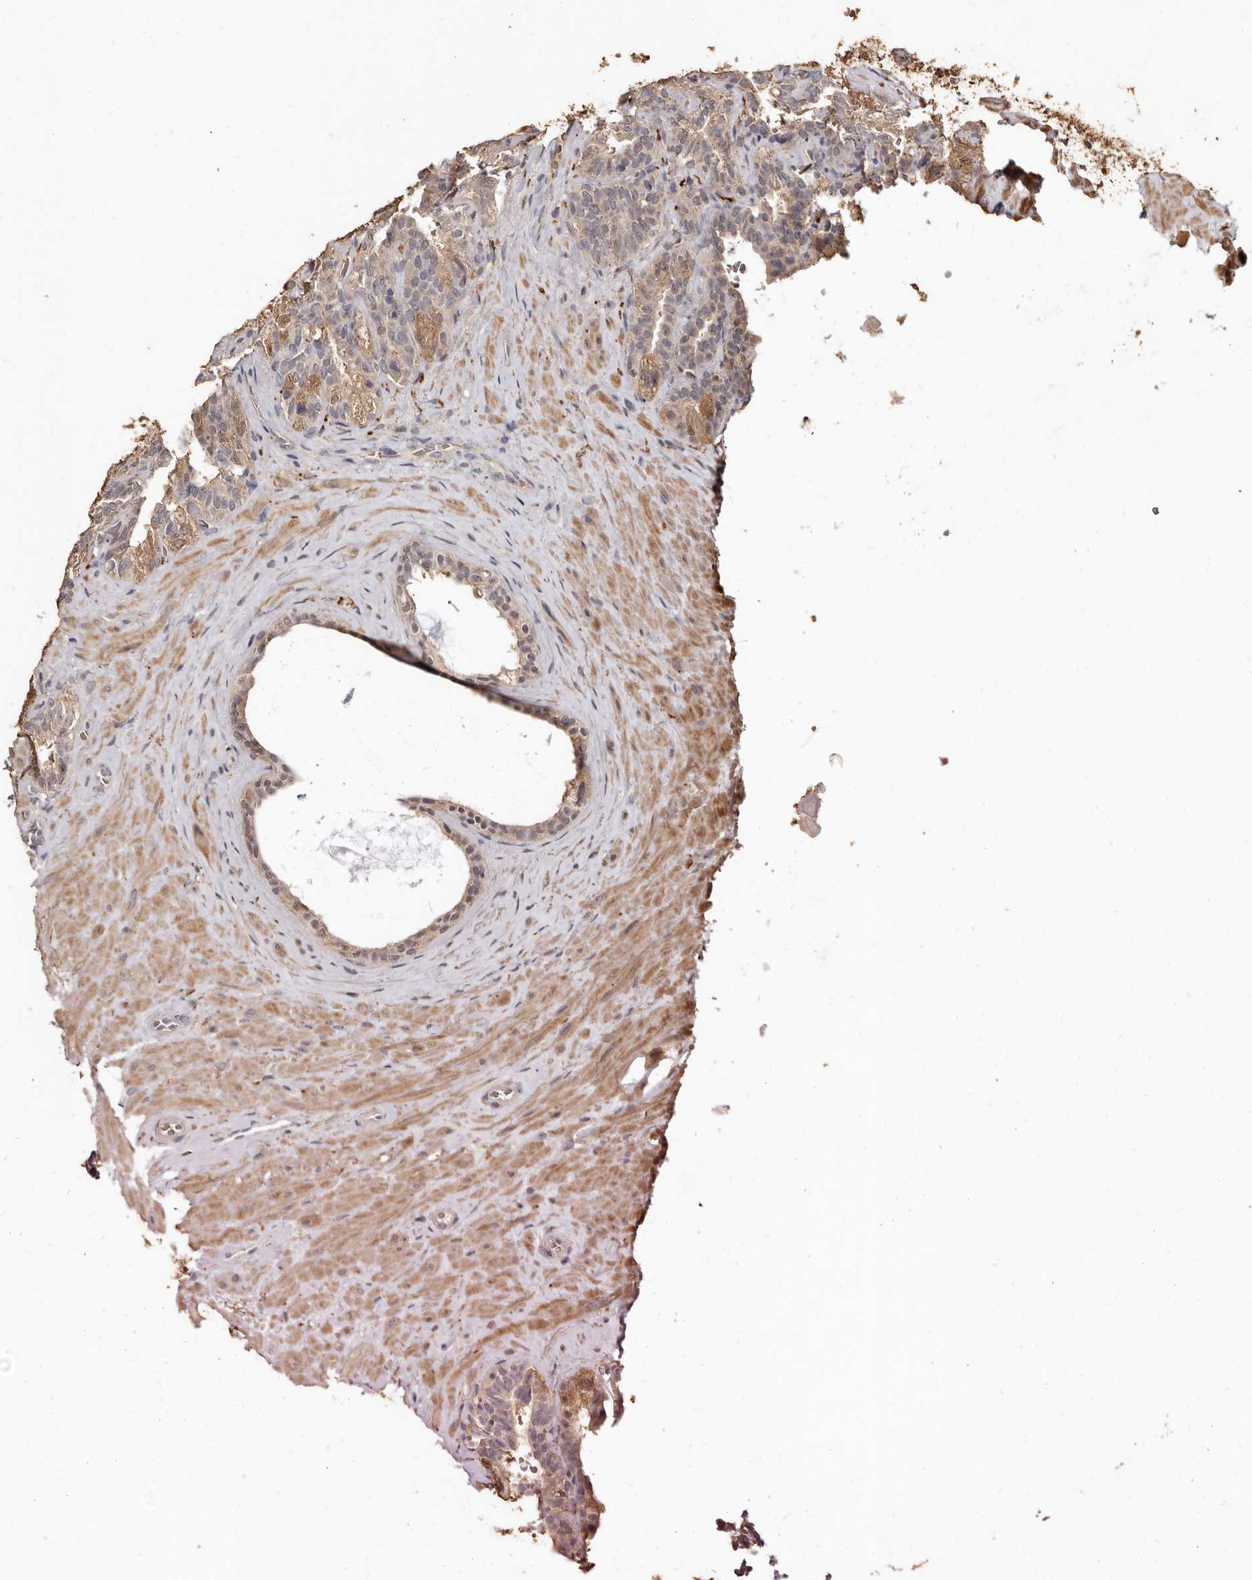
{"staining": {"intensity": "moderate", "quantity": ">75%", "location": "cytoplasmic/membranous"}, "tissue": "seminal vesicle", "cell_type": "Glandular cells", "image_type": "normal", "snomed": [{"axis": "morphology", "description": "Normal tissue, NOS"}, {"axis": "topography", "description": "Prostate"}, {"axis": "topography", "description": "Seminal veicle"}], "caption": "Unremarkable seminal vesicle reveals moderate cytoplasmic/membranous staining in approximately >75% of glandular cells, visualized by immunohistochemistry. (Stains: DAB (3,3'-diaminobenzidine) in brown, nuclei in blue, Microscopy: brightfield microscopy at high magnification).", "gene": "INAVA", "patient": {"sex": "male", "age": 67}}